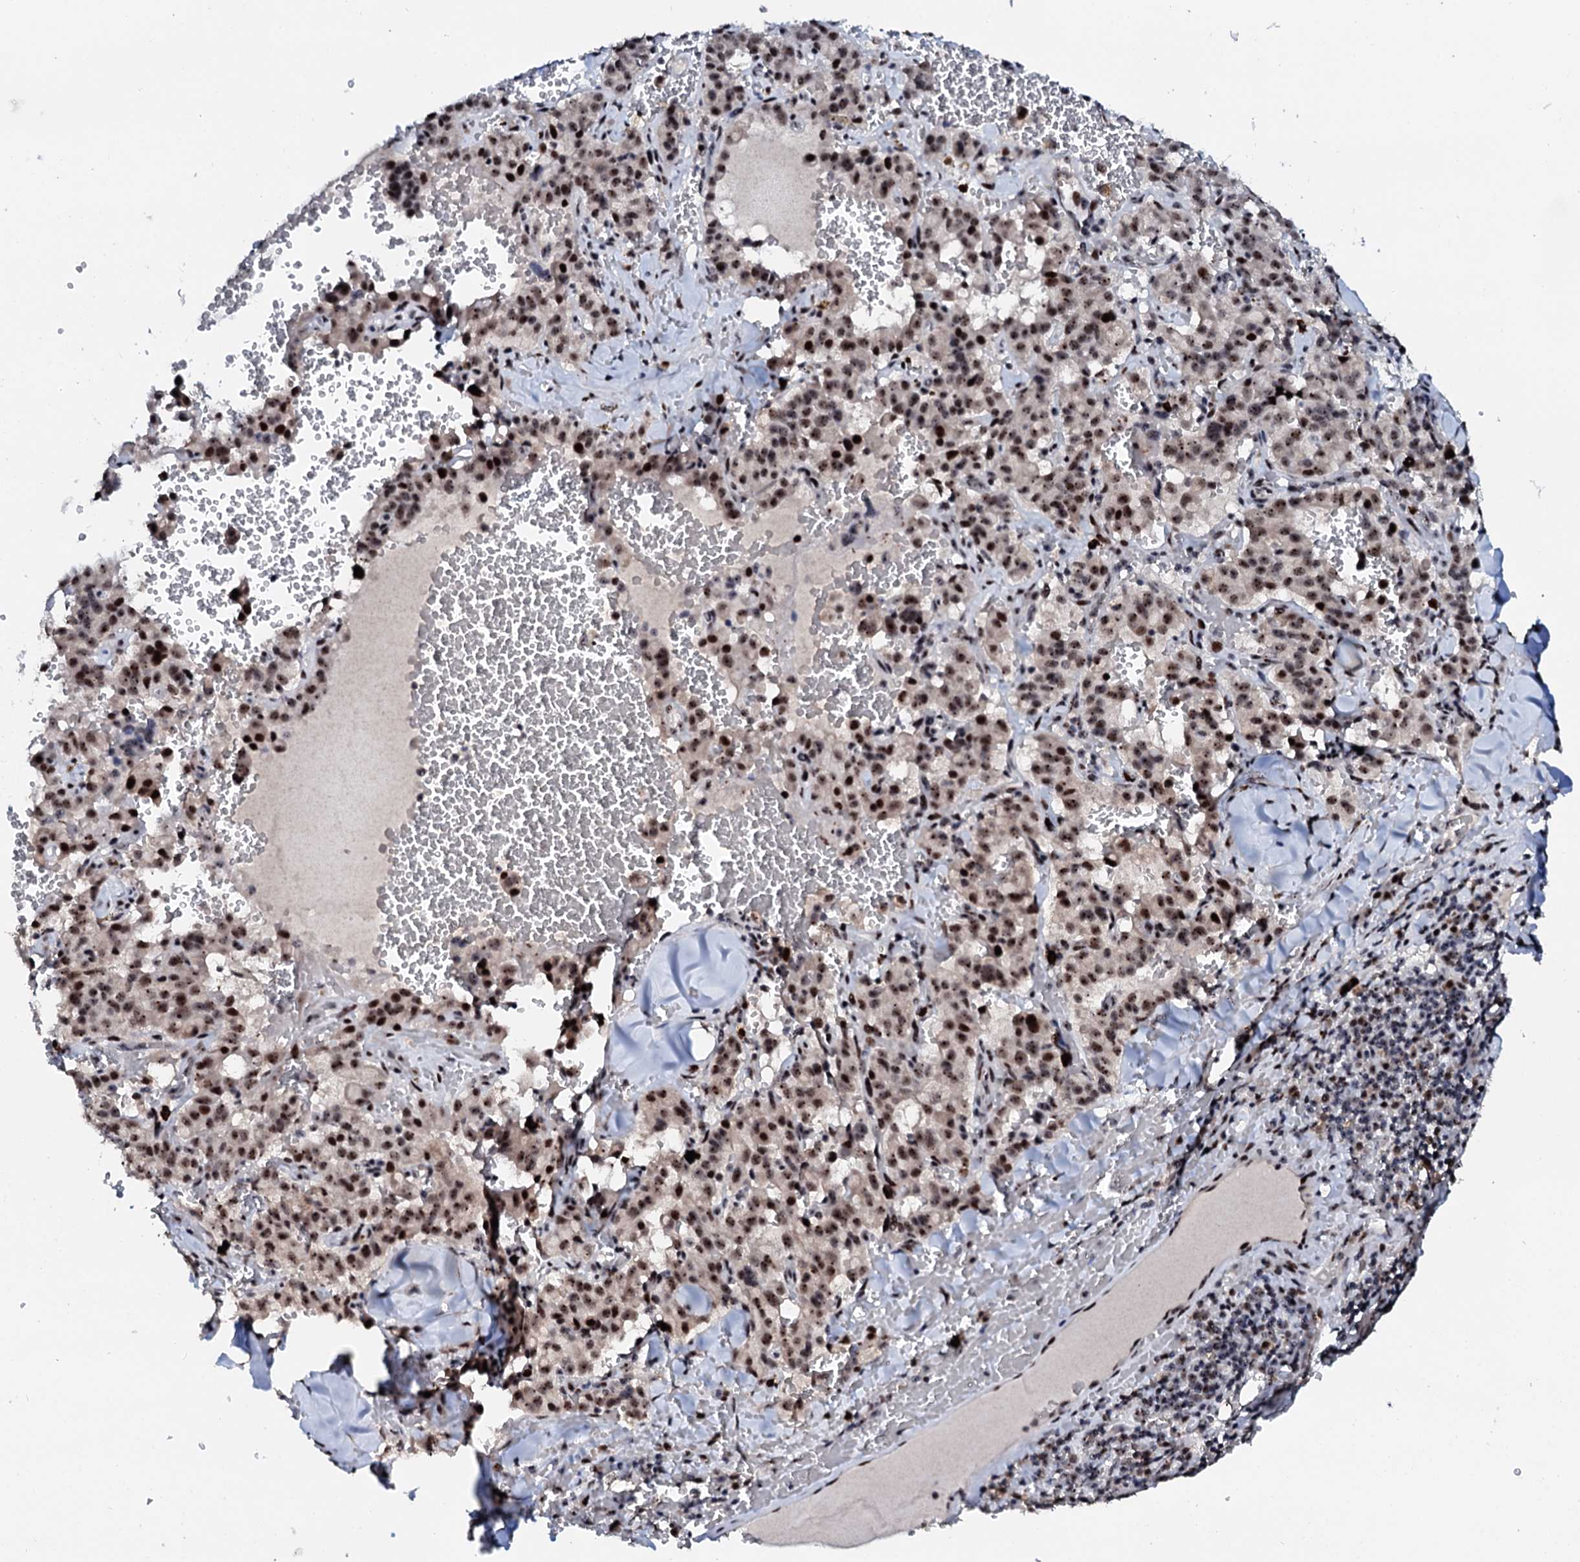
{"staining": {"intensity": "strong", "quantity": ">75%", "location": "nuclear"}, "tissue": "pancreatic cancer", "cell_type": "Tumor cells", "image_type": "cancer", "snomed": [{"axis": "morphology", "description": "Adenocarcinoma, NOS"}, {"axis": "topography", "description": "Pancreas"}], "caption": "Protein expression analysis of human pancreatic cancer (adenocarcinoma) reveals strong nuclear expression in approximately >75% of tumor cells.", "gene": "NEUROG3", "patient": {"sex": "male", "age": 65}}